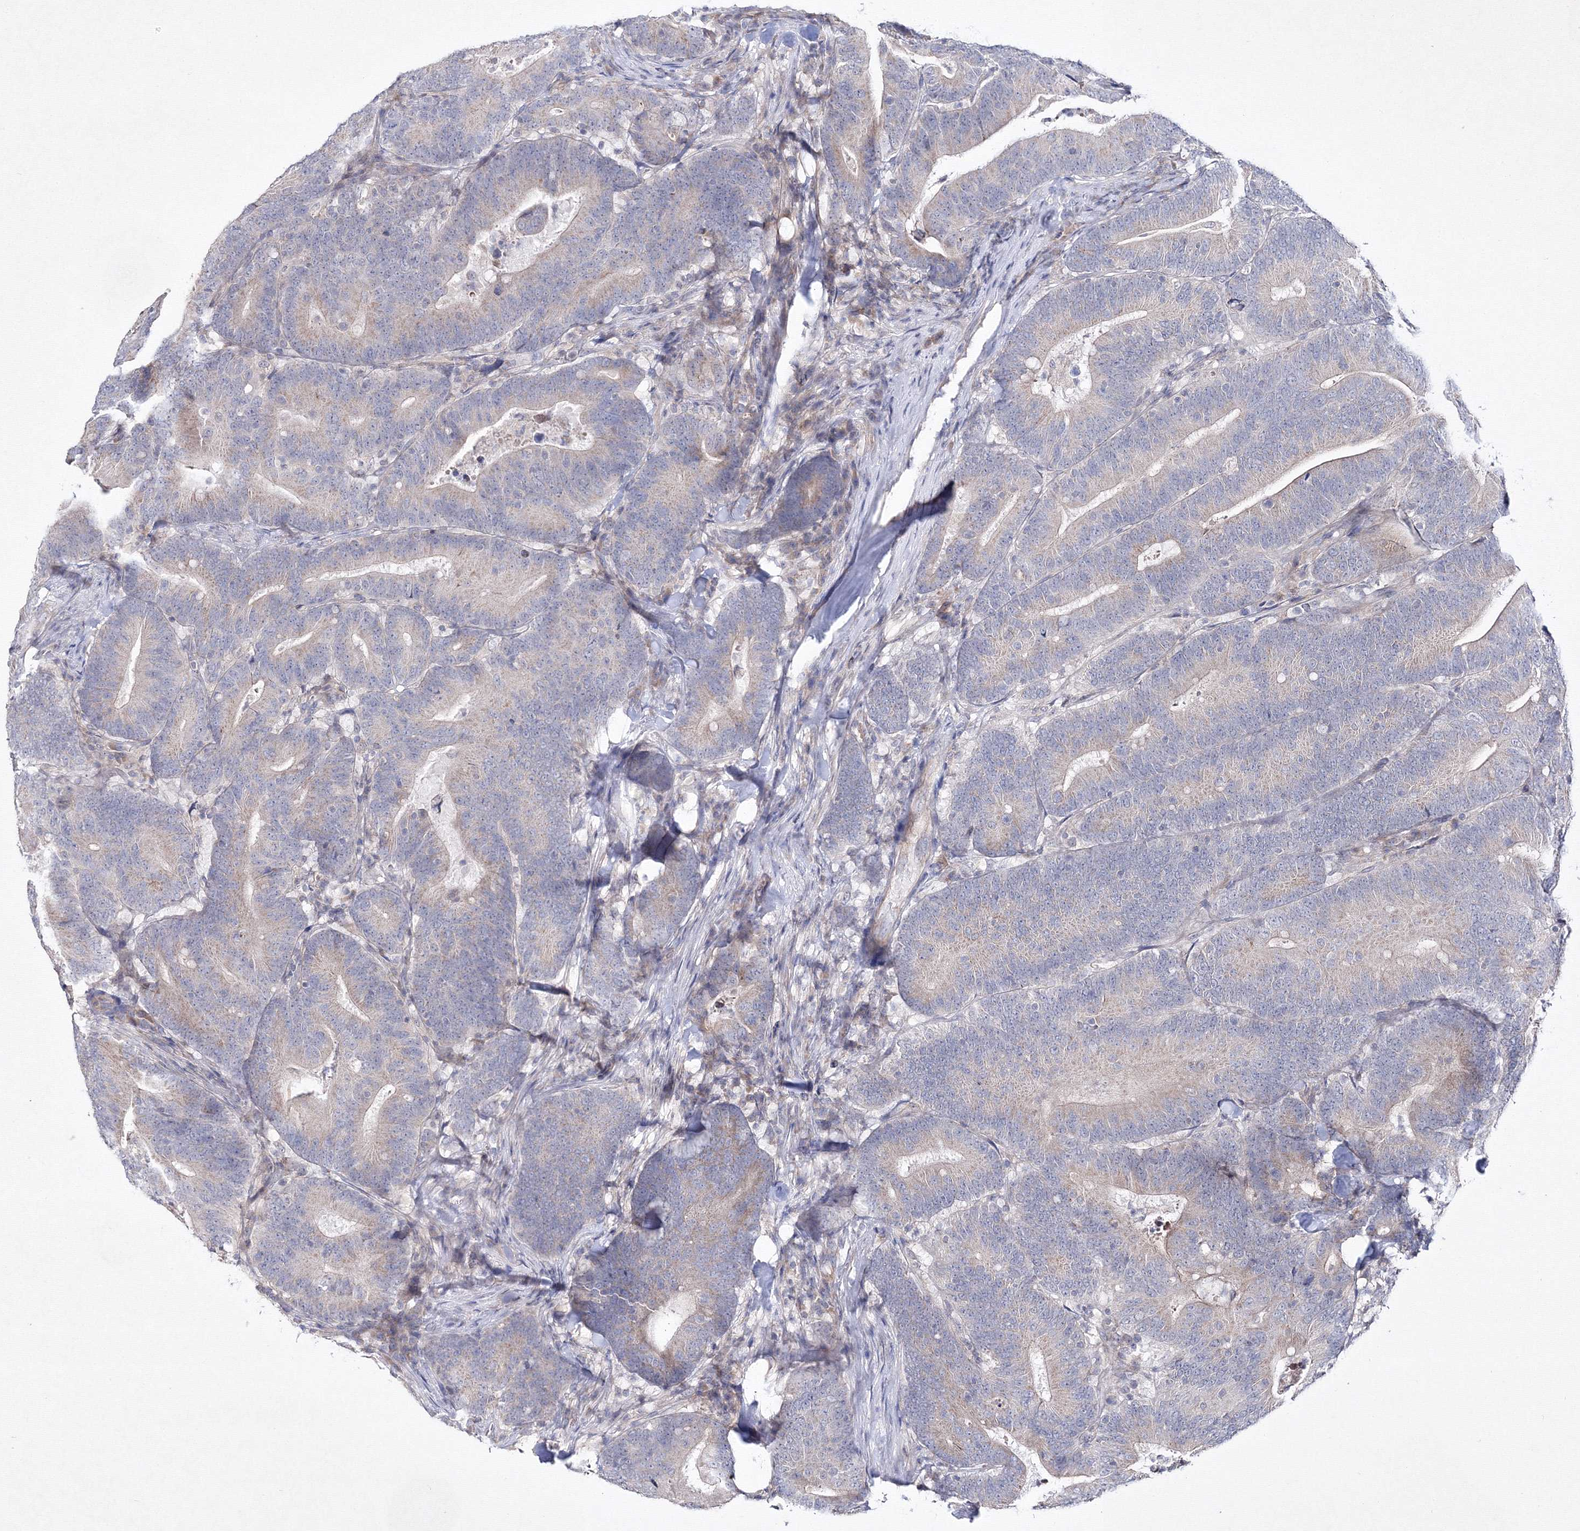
{"staining": {"intensity": "negative", "quantity": "none", "location": "none"}, "tissue": "colorectal cancer", "cell_type": "Tumor cells", "image_type": "cancer", "snomed": [{"axis": "morphology", "description": "Adenocarcinoma, NOS"}, {"axis": "topography", "description": "Colon"}], "caption": "Colorectal cancer was stained to show a protein in brown. There is no significant staining in tumor cells. Nuclei are stained in blue.", "gene": "NEU4", "patient": {"sex": "female", "age": 66}}